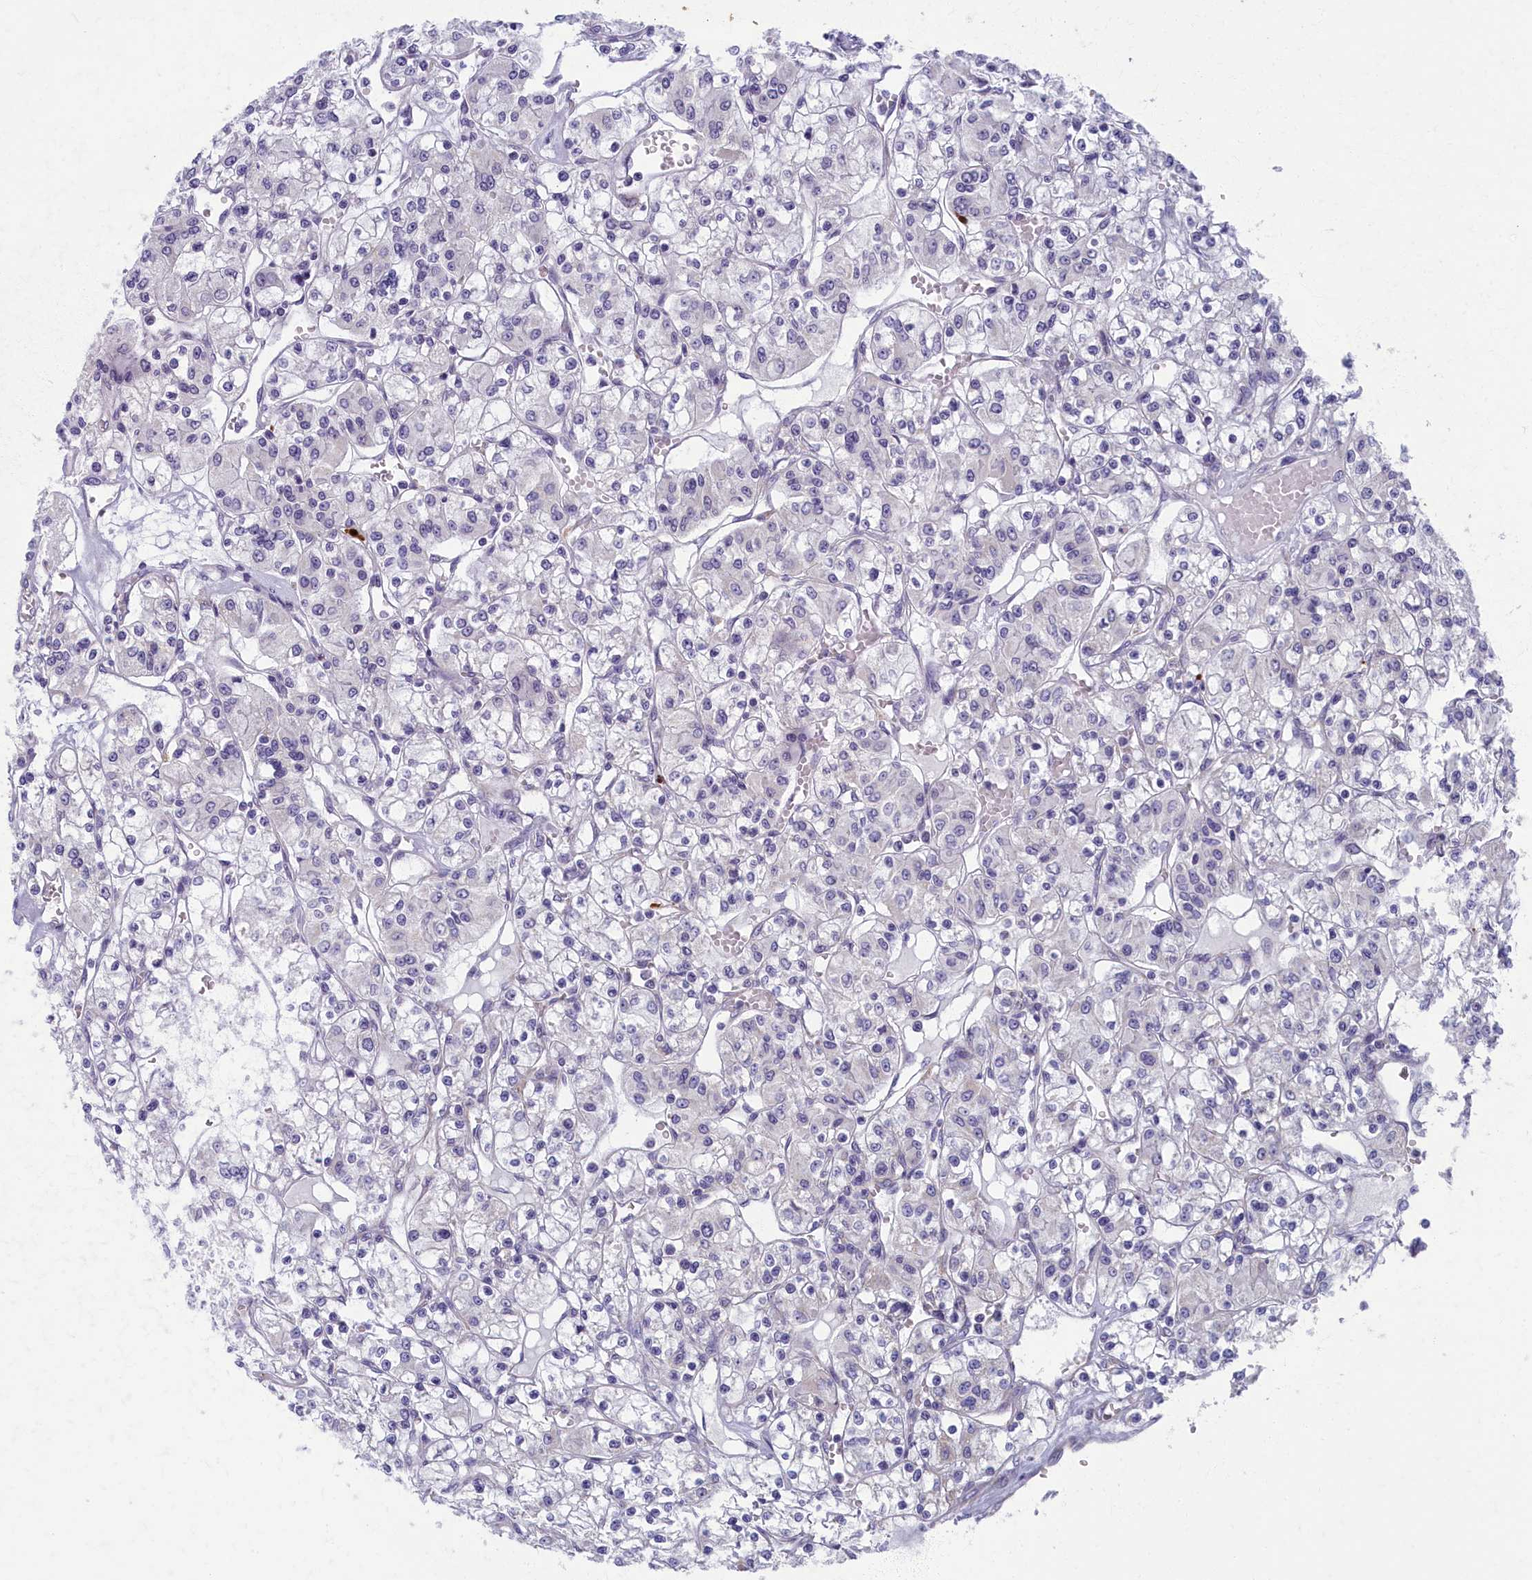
{"staining": {"intensity": "negative", "quantity": "none", "location": "none"}, "tissue": "renal cancer", "cell_type": "Tumor cells", "image_type": "cancer", "snomed": [{"axis": "morphology", "description": "Adenocarcinoma, NOS"}, {"axis": "topography", "description": "Kidney"}], "caption": "Immunohistochemical staining of human renal cancer demonstrates no significant positivity in tumor cells. (DAB (3,3'-diaminobenzidine) immunohistochemistry (IHC) visualized using brightfield microscopy, high magnification).", "gene": "MRPS25", "patient": {"sex": "female", "age": 59}}